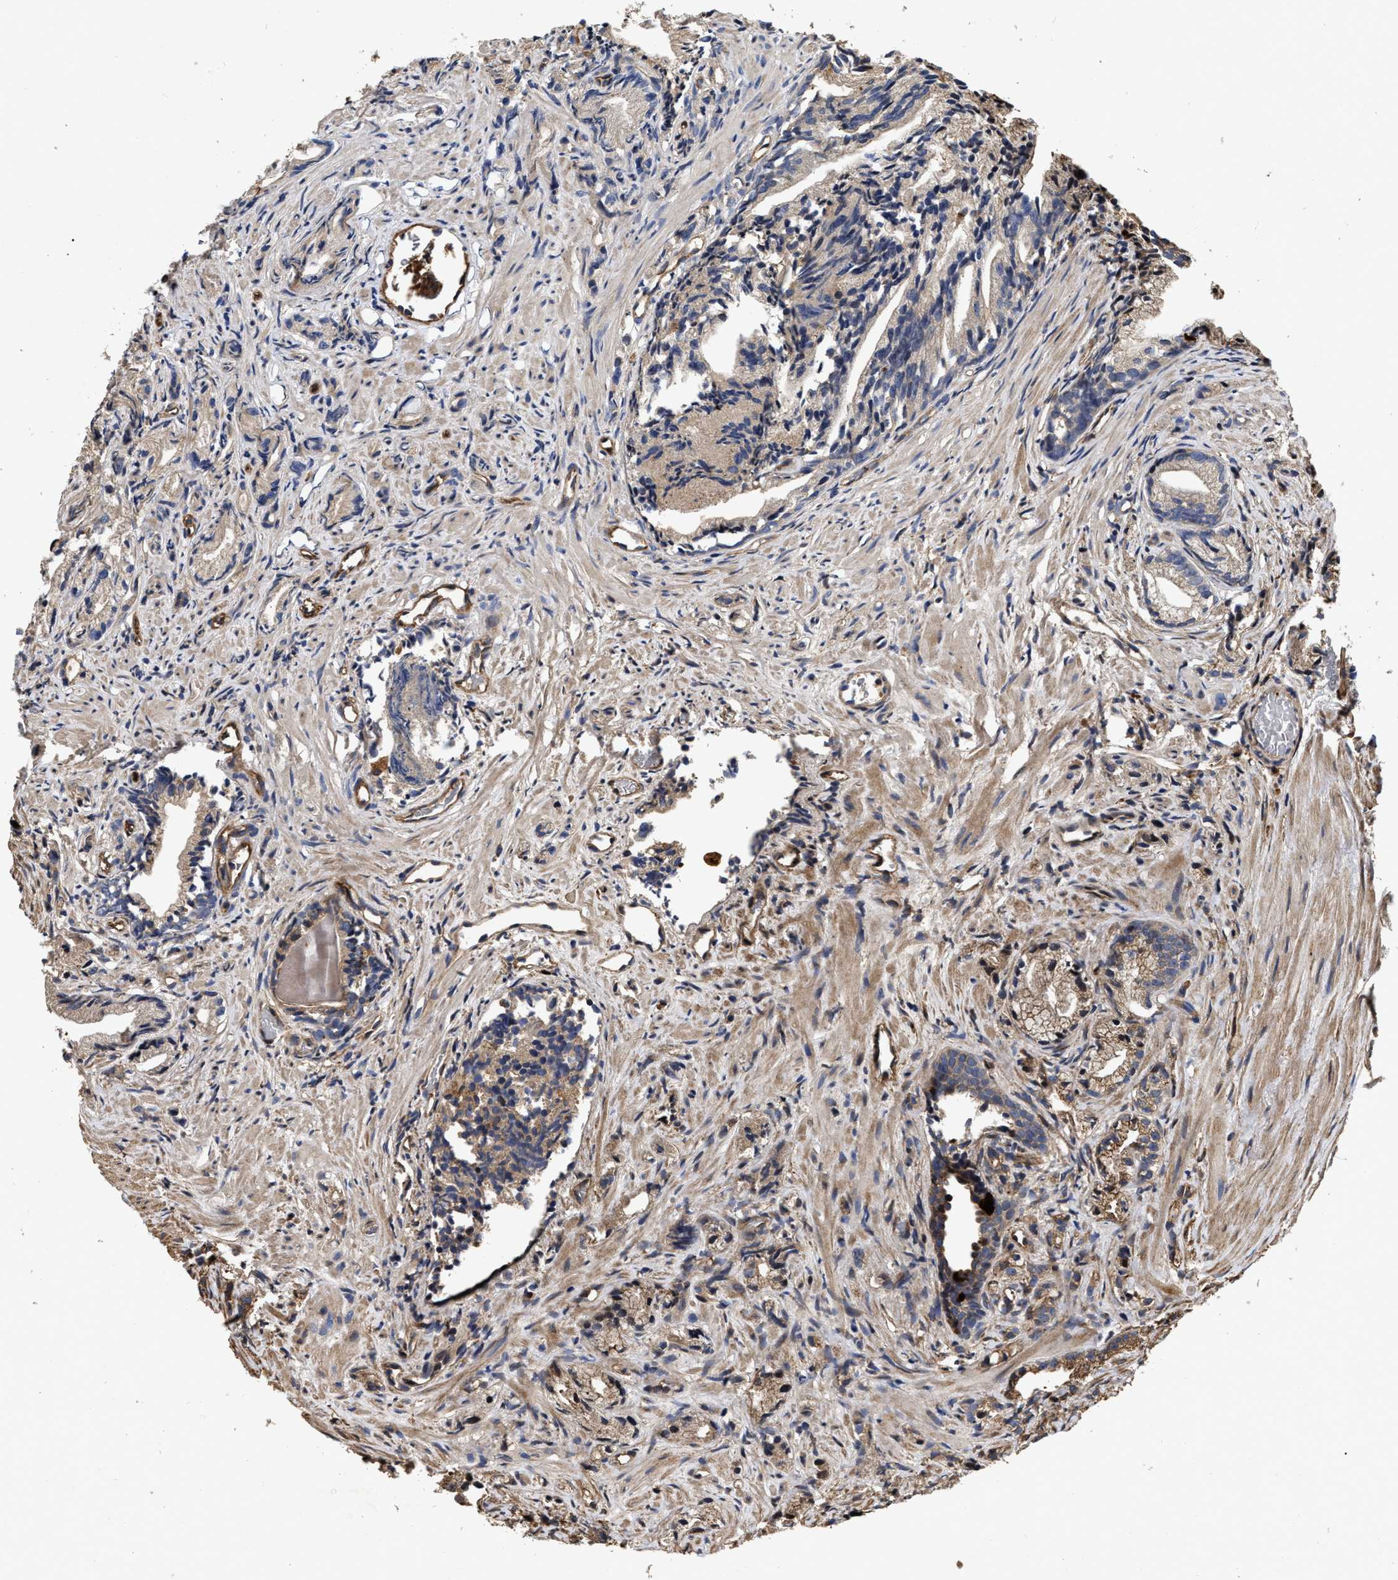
{"staining": {"intensity": "weak", "quantity": ">75%", "location": "cytoplasmic/membranous"}, "tissue": "prostate cancer", "cell_type": "Tumor cells", "image_type": "cancer", "snomed": [{"axis": "morphology", "description": "Adenocarcinoma, Low grade"}, {"axis": "topography", "description": "Prostate"}], "caption": "There is low levels of weak cytoplasmic/membranous positivity in tumor cells of prostate adenocarcinoma (low-grade), as demonstrated by immunohistochemical staining (brown color).", "gene": "ABCG8", "patient": {"sex": "male", "age": 89}}